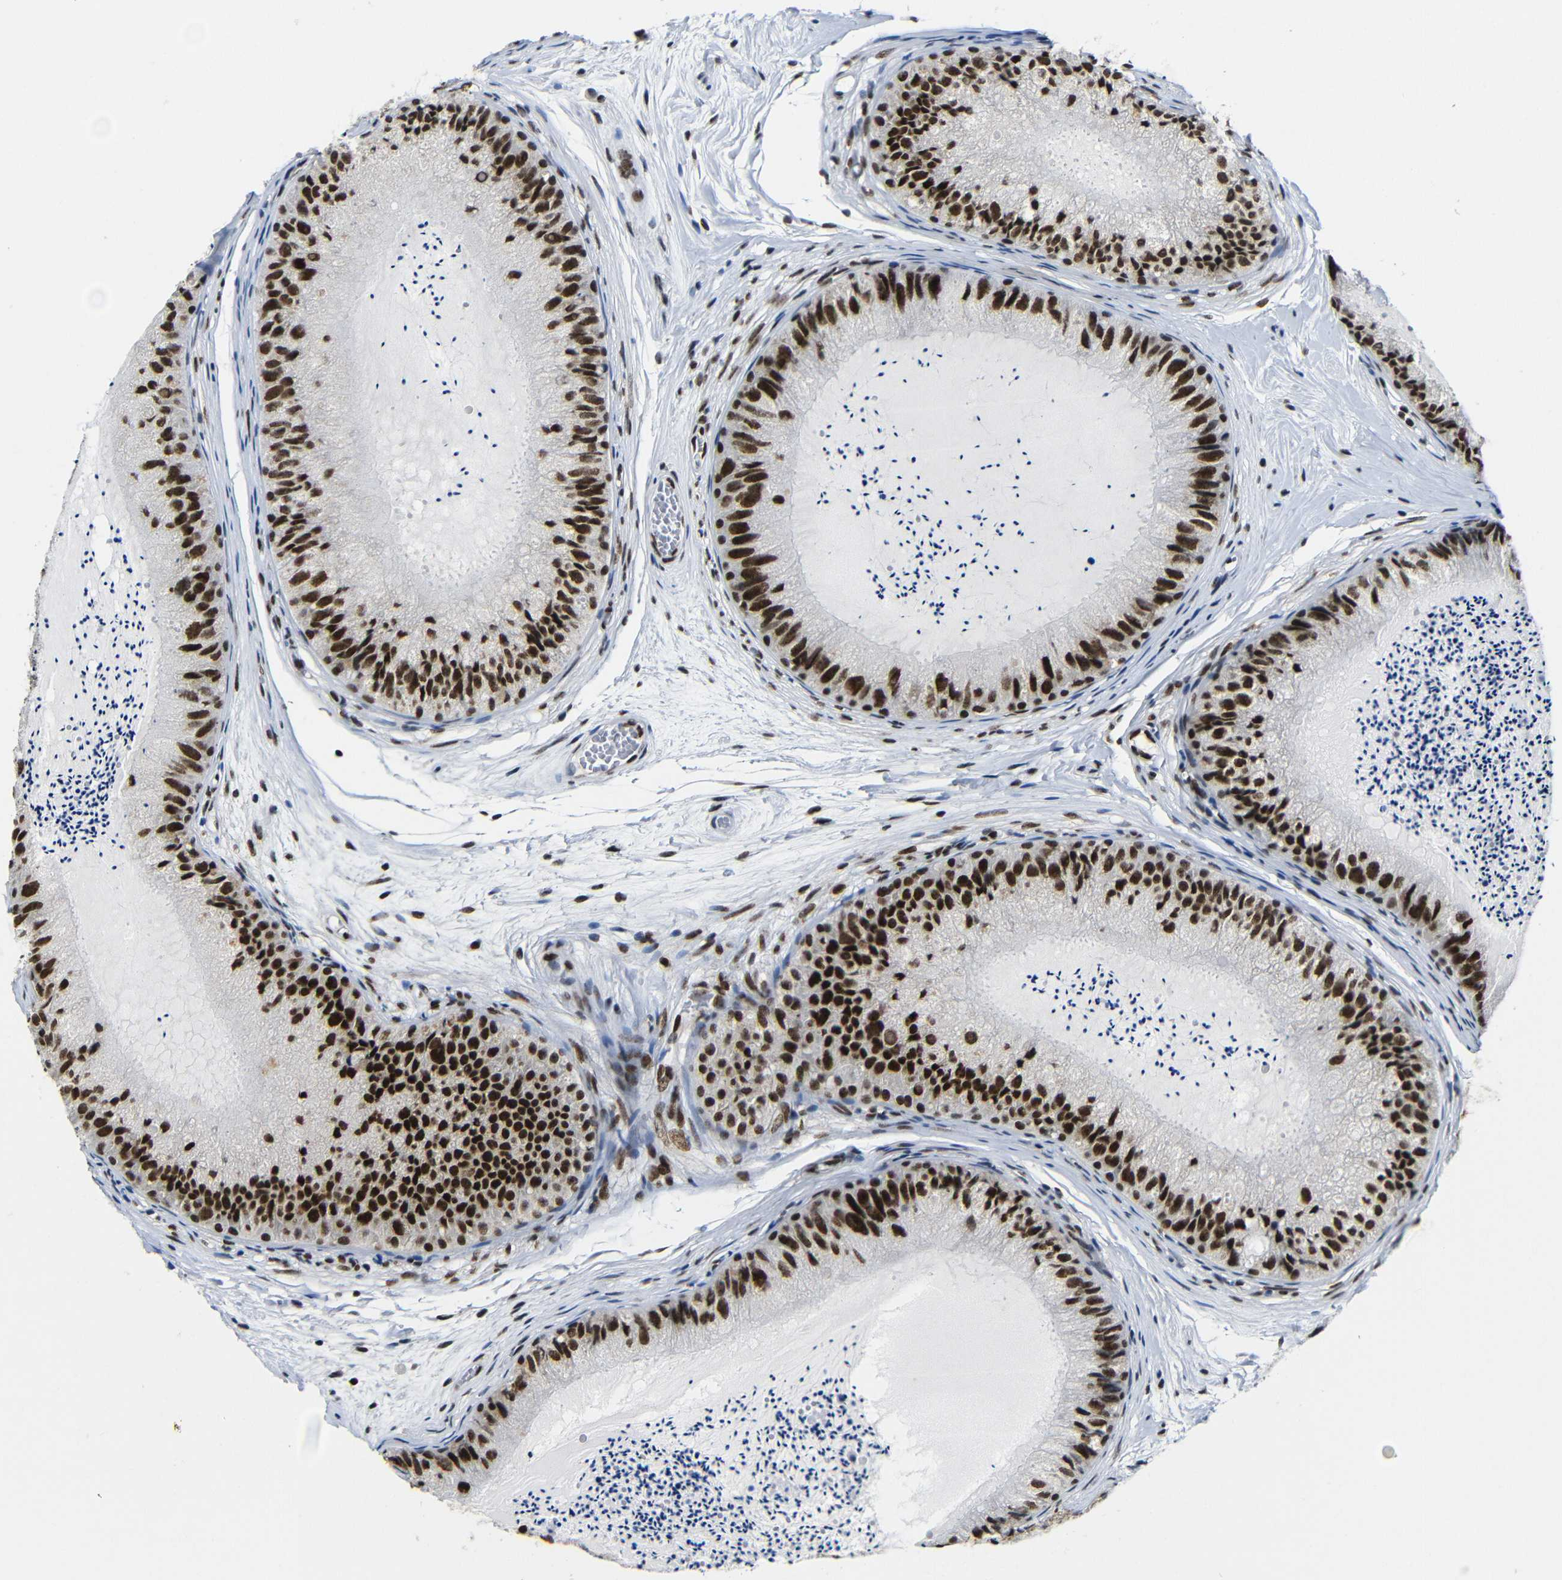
{"staining": {"intensity": "strong", "quantity": ">75%", "location": "nuclear"}, "tissue": "epididymis", "cell_type": "Glandular cells", "image_type": "normal", "snomed": [{"axis": "morphology", "description": "Normal tissue, NOS"}, {"axis": "topography", "description": "Epididymis"}], "caption": "Brown immunohistochemical staining in normal human epididymis reveals strong nuclear expression in about >75% of glandular cells. Nuclei are stained in blue.", "gene": "PTBP1", "patient": {"sex": "male", "age": 31}}